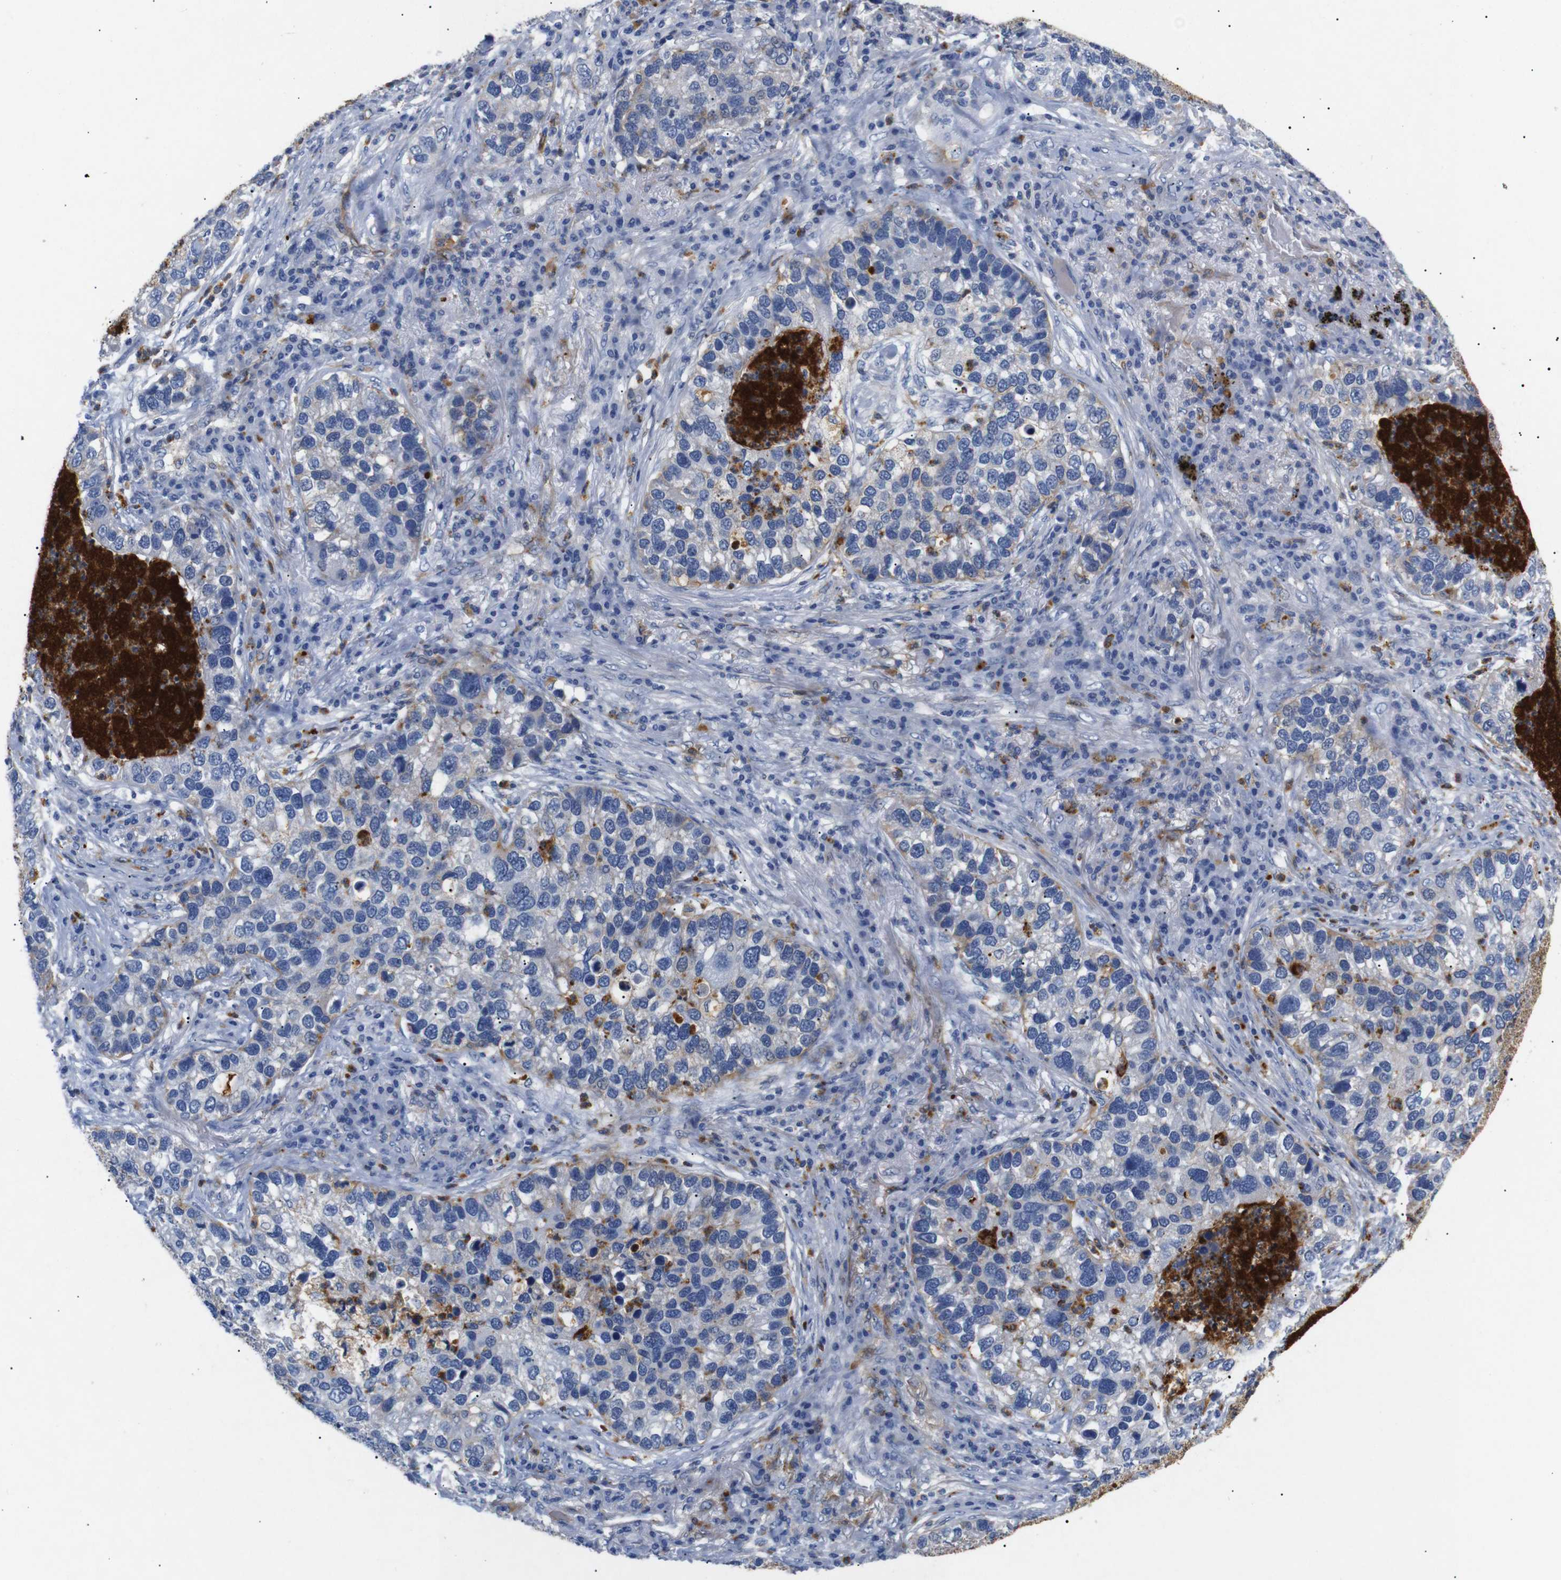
{"staining": {"intensity": "moderate", "quantity": "<25%", "location": "cytoplasmic/membranous"}, "tissue": "lung cancer", "cell_type": "Tumor cells", "image_type": "cancer", "snomed": [{"axis": "morphology", "description": "Normal tissue, NOS"}, {"axis": "morphology", "description": "Adenocarcinoma, NOS"}, {"axis": "topography", "description": "Bronchus"}, {"axis": "topography", "description": "Lung"}], "caption": "Human lung cancer (adenocarcinoma) stained for a protein (brown) shows moderate cytoplasmic/membranous positive expression in about <25% of tumor cells.", "gene": "SDCBP", "patient": {"sex": "male", "age": 54}}